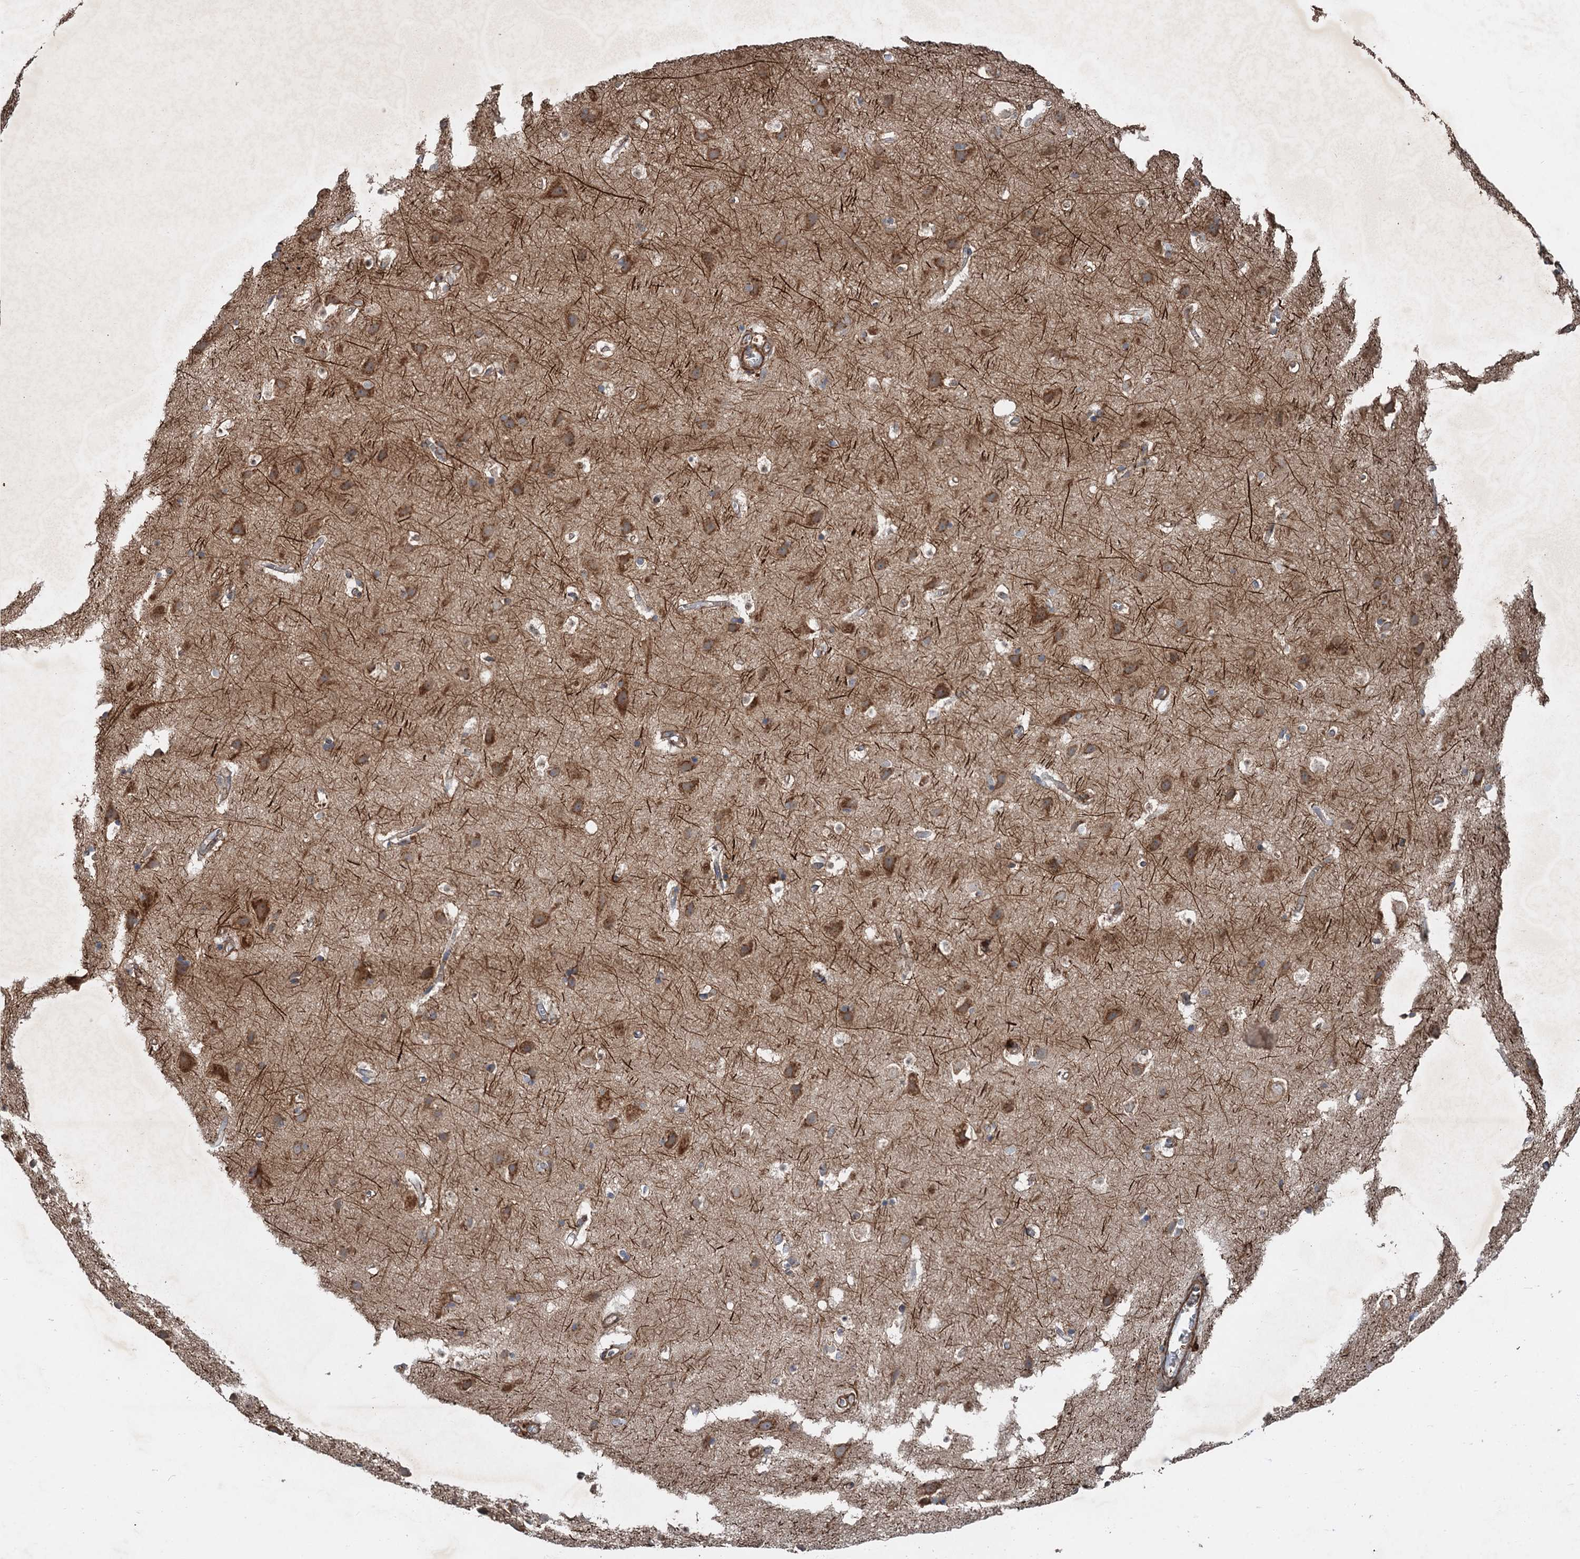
{"staining": {"intensity": "weak", "quantity": ">75%", "location": "cytoplasmic/membranous"}, "tissue": "cerebral cortex", "cell_type": "Endothelial cells", "image_type": "normal", "snomed": [{"axis": "morphology", "description": "Normal tissue, NOS"}, {"axis": "topography", "description": "Cerebral cortex"}], "caption": "Immunohistochemistry of benign human cerebral cortex exhibits low levels of weak cytoplasmic/membranous staining in approximately >75% of endothelial cells. (Brightfield microscopy of DAB IHC at high magnification).", "gene": "ANKRD26", "patient": {"sex": "male", "age": 54}}